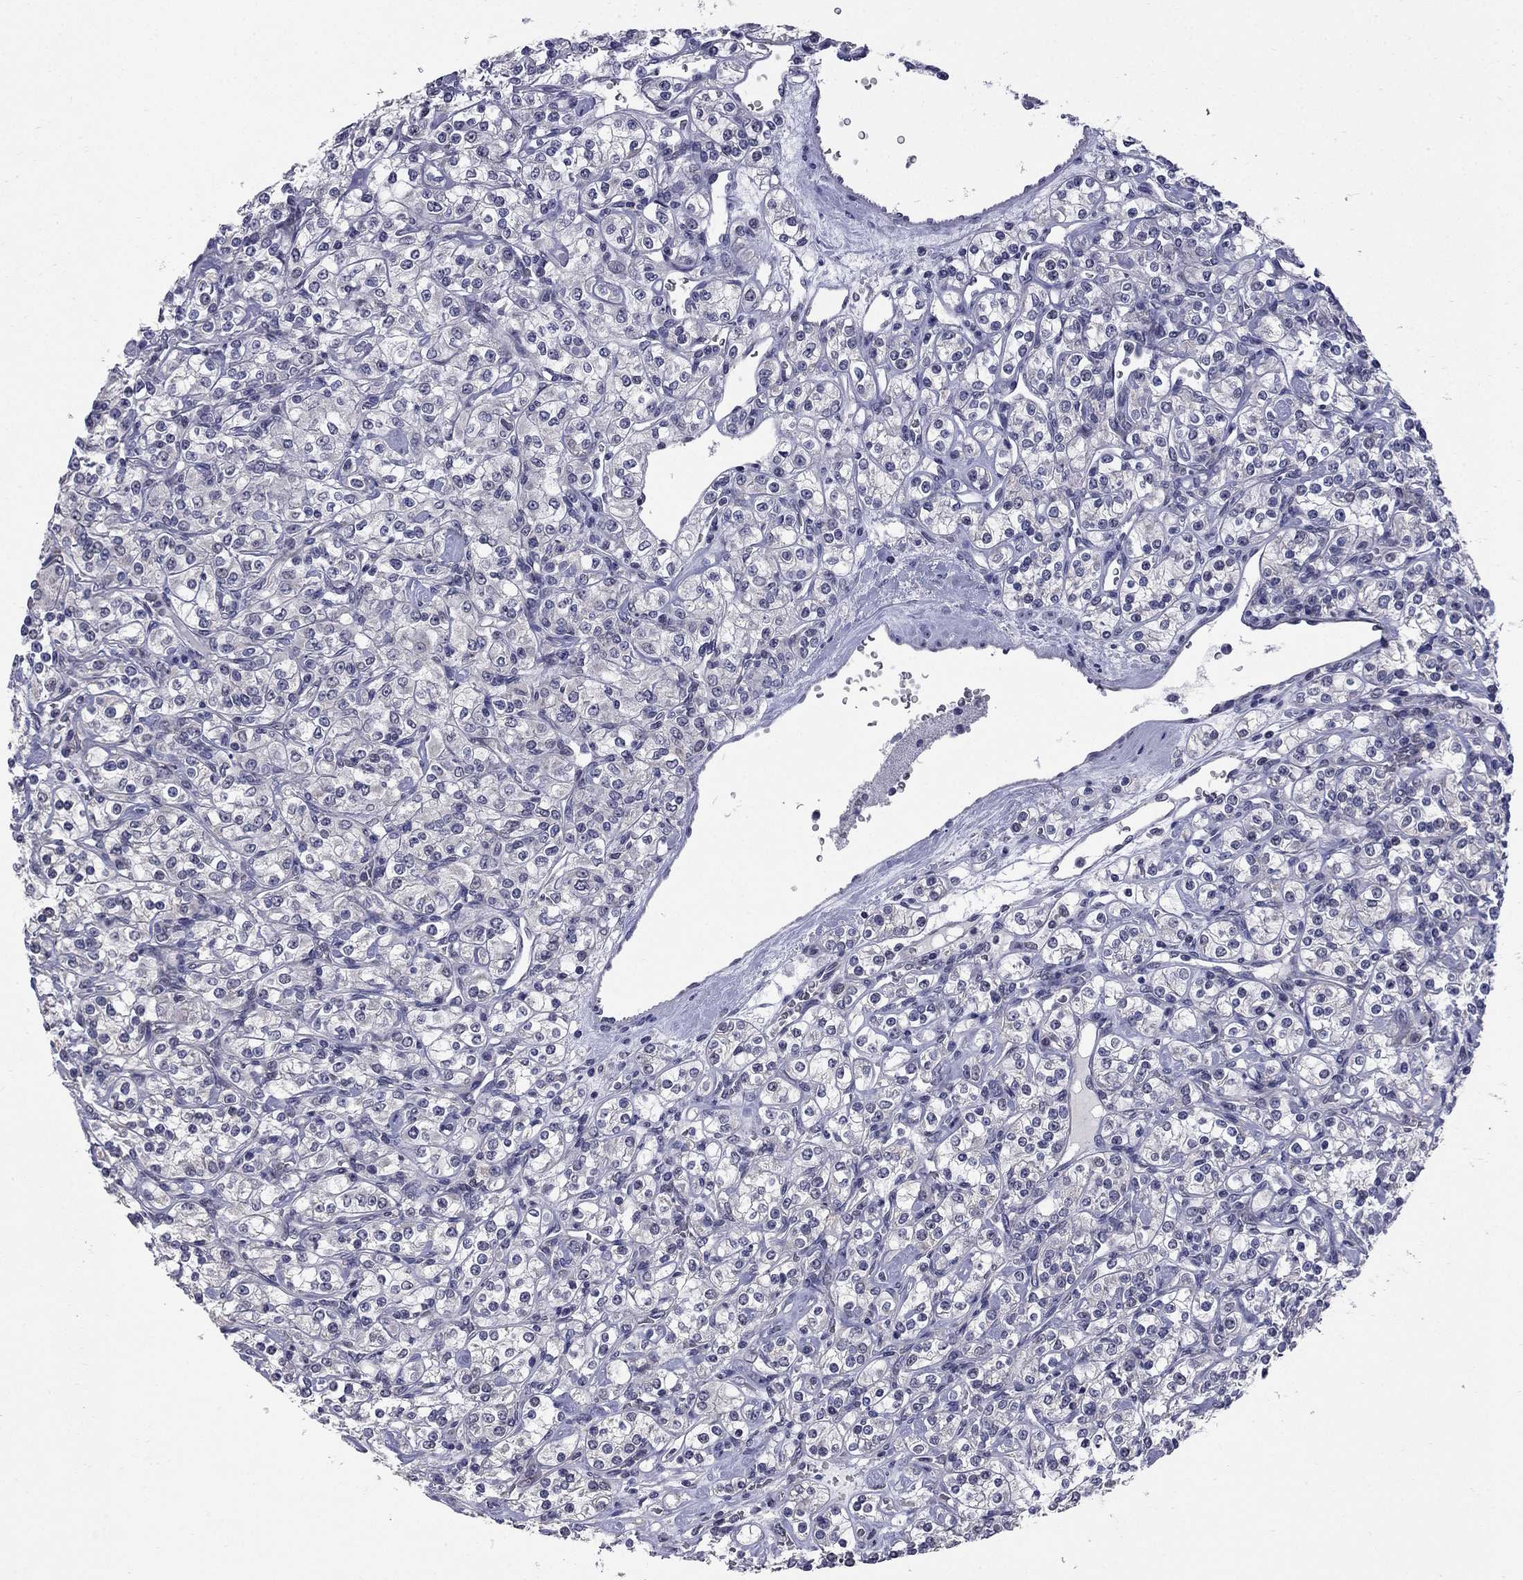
{"staining": {"intensity": "negative", "quantity": "none", "location": "none"}, "tissue": "renal cancer", "cell_type": "Tumor cells", "image_type": "cancer", "snomed": [{"axis": "morphology", "description": "Adenocarcinoma, NOS"}, {"axis": "topography", "description": "Kidney"}], "caption": "This is an immunohistochemistry (IHC) histopathology image of renal adenocarcinoma. There is no expression in tumor cells.", "gene": "HTR4", "patient": {"sex": "male", "age": 77}}